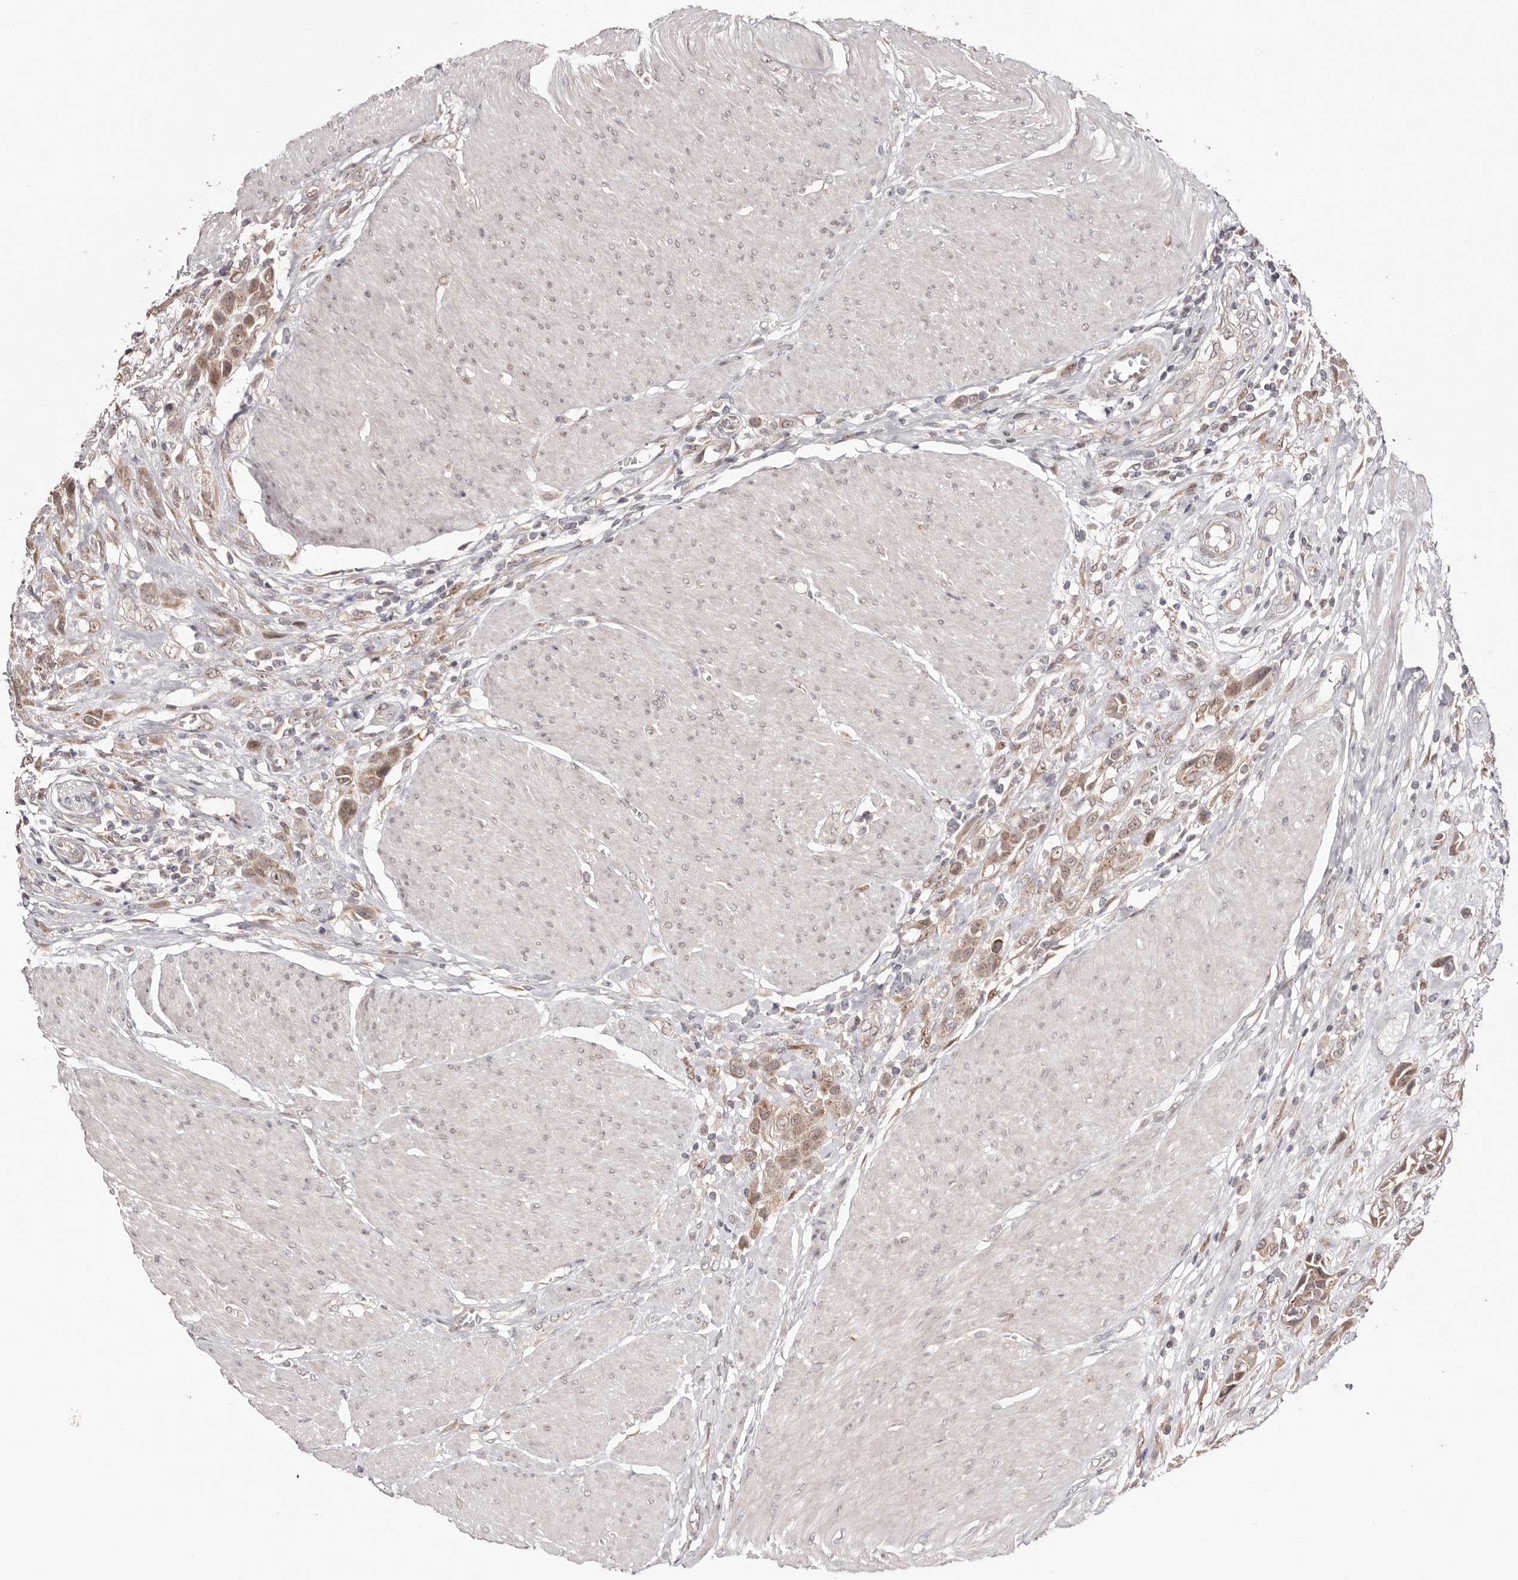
{"staining": {"intensity": "weak", "quantity": ">75%", "location": "cytoplasmic/membranous"}, "tissue": "urothelial cancer", "cell_type": "Tumor cells", "image_type": "cancer", "snomed": [{"axis": "morphology", "description": "Urothelial carcinoma, High grade"}, {"axis": "topography", "description": "Urinary bladder"}], "caption": "Immunohistochemistry (DAB) staining of urothelial cancer shows weak cytoplasmic/membranous protein staining in about >75% of tumor cells.", "gene": "EGR3", "patient": {"sex": "male", "age": 50}}